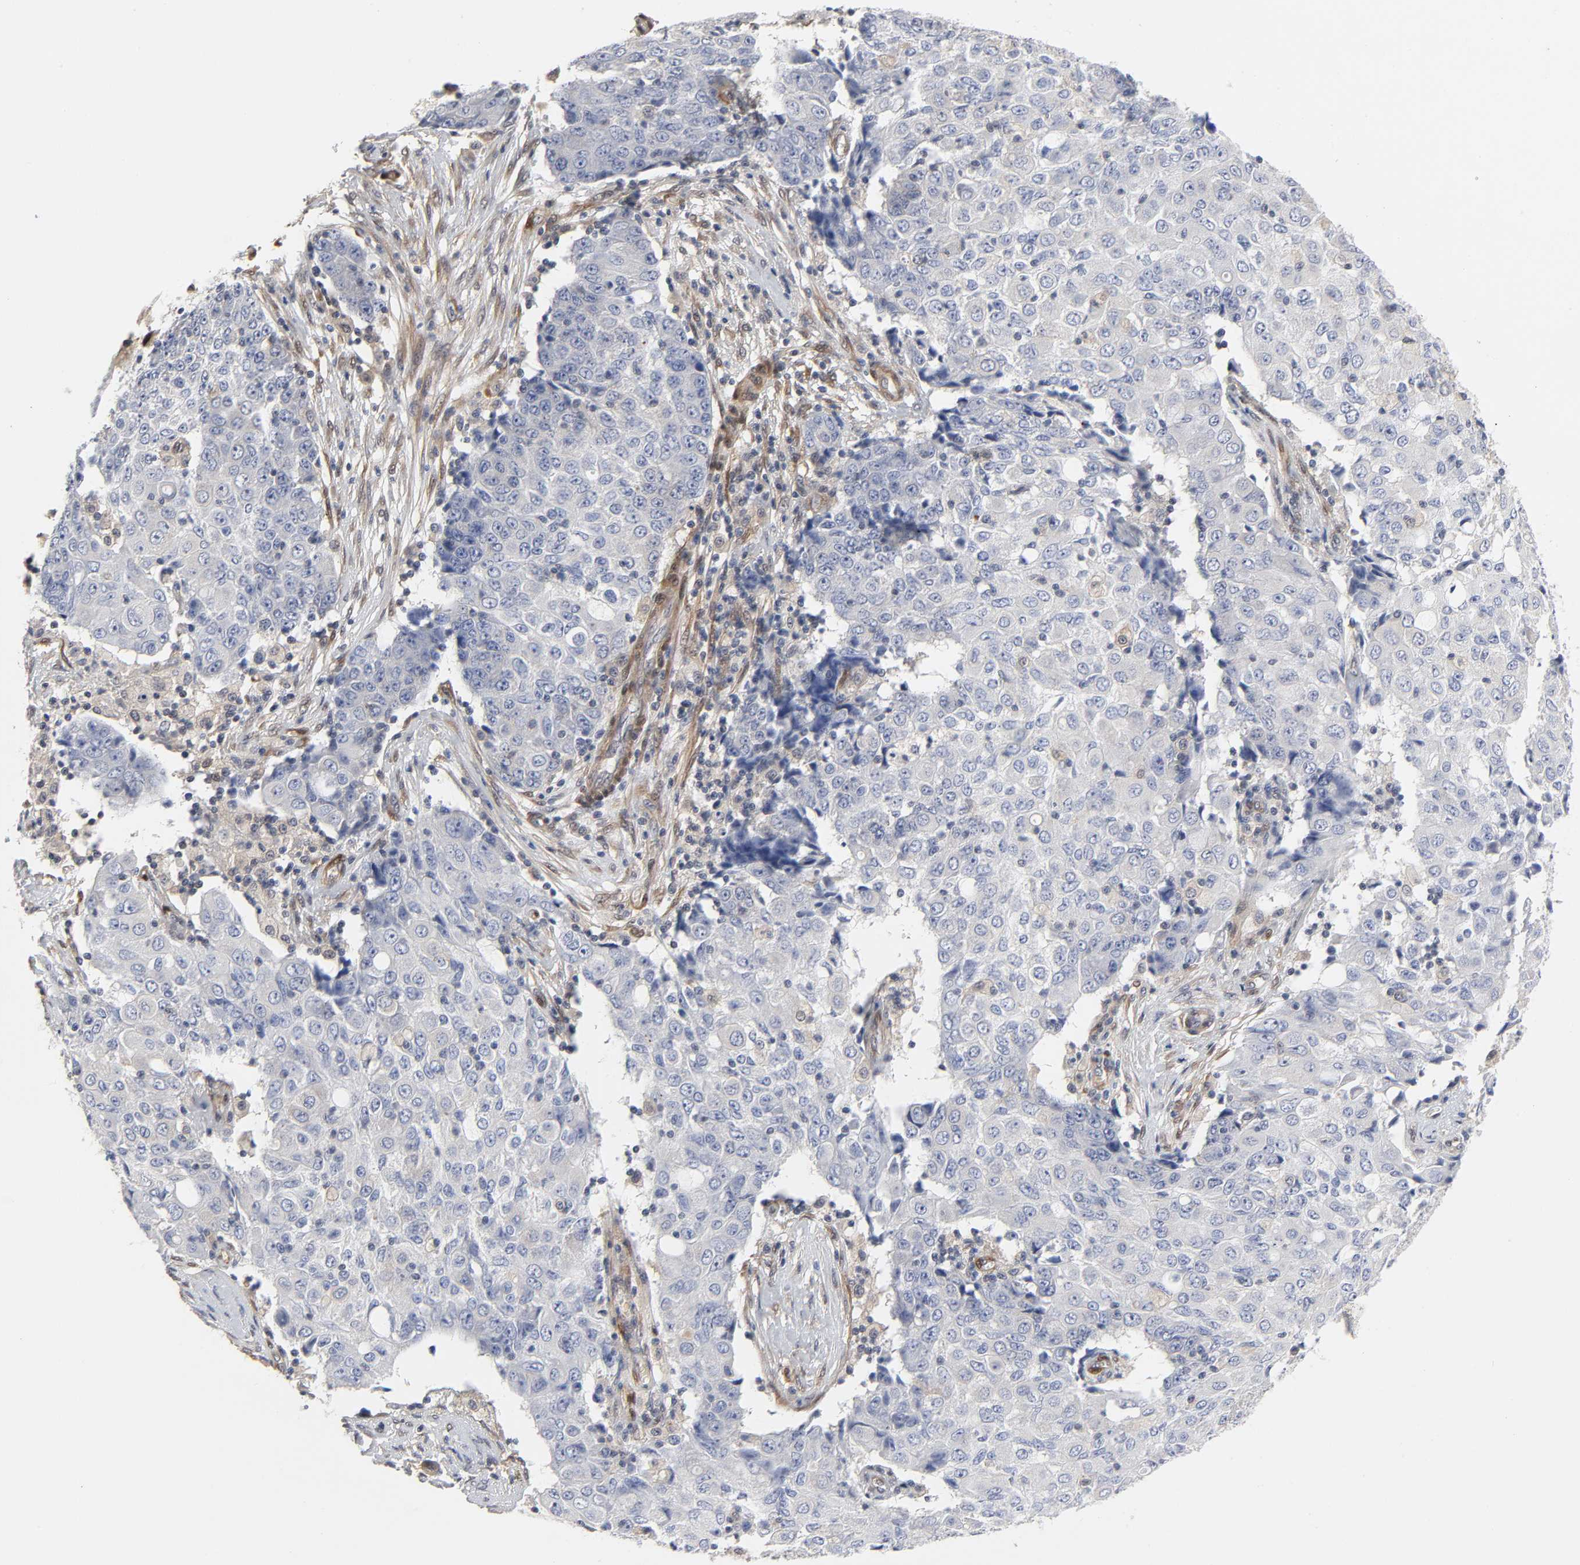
{"staining": {"intensity": "negative", "quantity": "none", "location": "none"}, "tissue": "ovarian cancer", "cell_type": "Tumor cells", "image_type": "cancer", "snomed": [{"axis": "morphology", "description": "Carcinoma, endometroid"}, {"axis": "topography", "description": "Ovary"}], "caption": "Ovarian cancer (endometroid carcinoma) stained for a protein using IHC exhibits no positivity tumor cells.", "gene": "PTEN", "patient": {"sex": "female", "age": 42}}